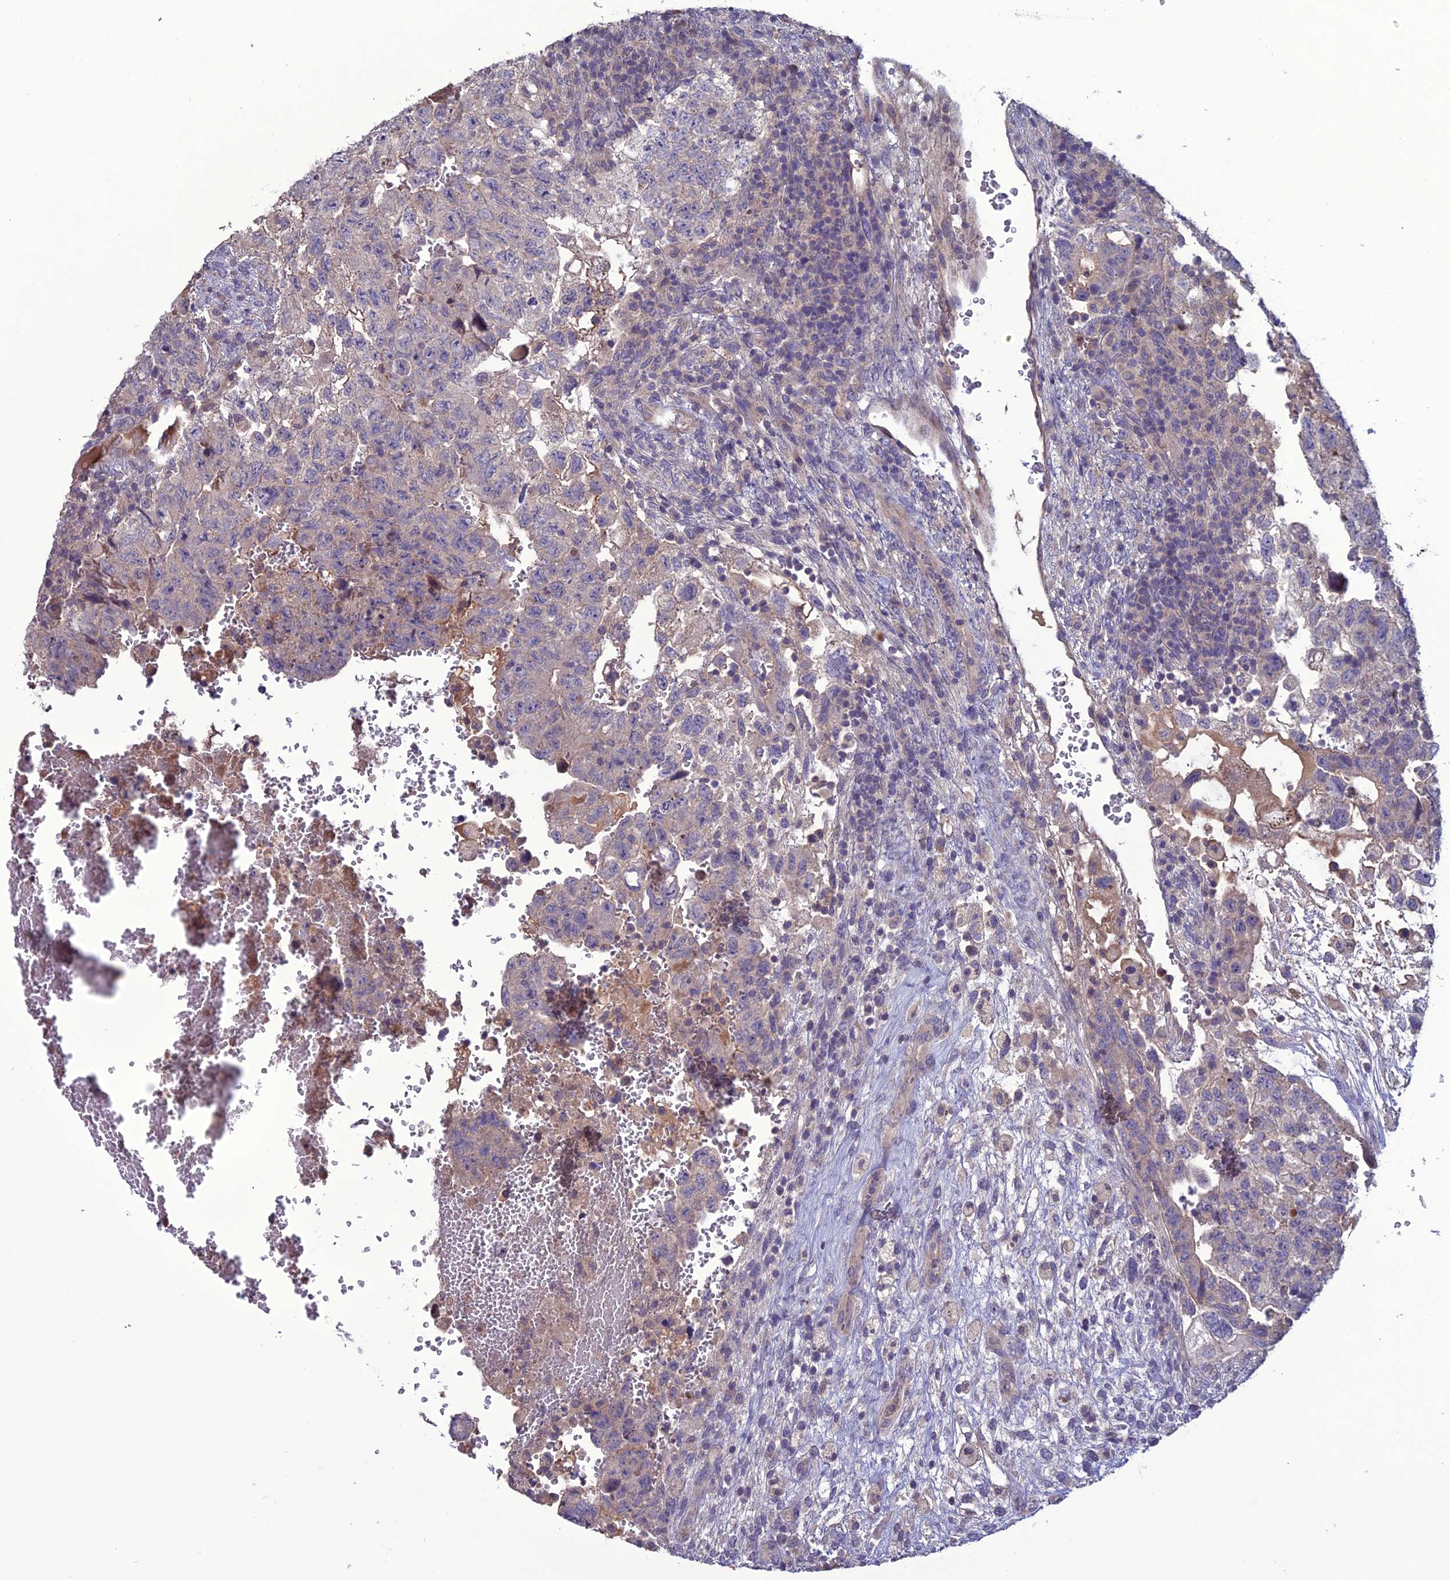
{"staining": {"intensity": "weak", "quantity": "<25%", "location": "cytoplasmic/membranous"}, "tissue": "testis cancer", "cell_type": "Tumor cells", "image_type": "cancer", "snomed": [{"axis": "morphology", "description": "Carcinoma, Embryonal, NOS"}, {"axis": "topography", "description": "Testis"}], "caption": "Tumor cells are negative for brown protein staining in testis cancer.", "gene": "C2orf76", "patient": {"sex": "male", "age": 36}}